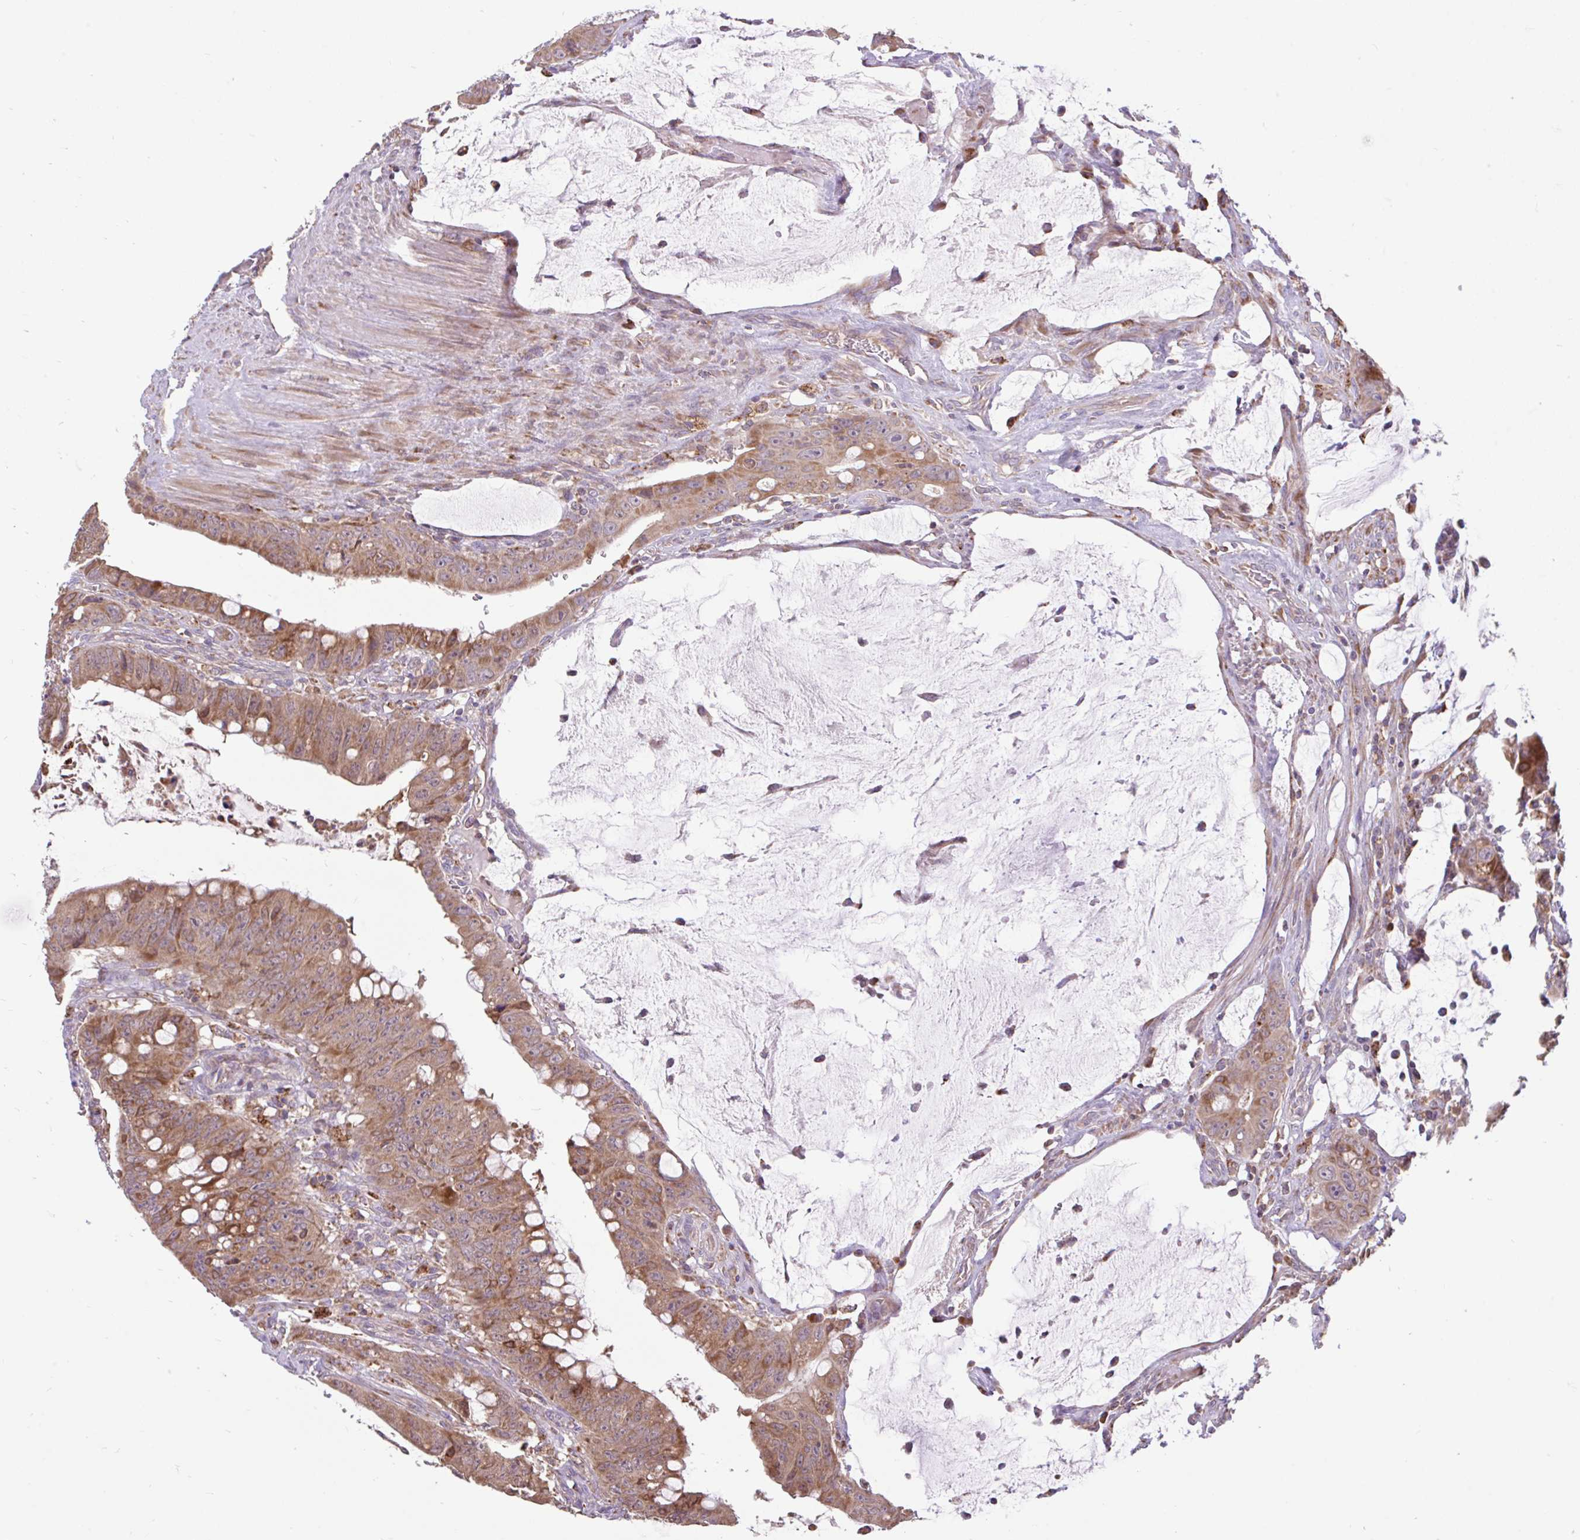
{"staining": {"intensity": "moderate", "quantity": ">75%", "location": "cytoplasmic/membranous"}, "tissue": "colorectal cancer", "cell_type": "Tumor cells", "image_type": "cancer", "snomed": [{"axis": "morphology", "description": "Adenocarcinoma, NOS"}, {"axis": "topography", "description": "Rectum"}], "caption": "Colorectal adenocarcinoma tissue reveals moderate cytoplasmic/membranous expression in about >75% of tumor cells, visualized by immunohistochemistry.", "gene": "RALBP1", "patient": {"sex": "male", "age": 78}}